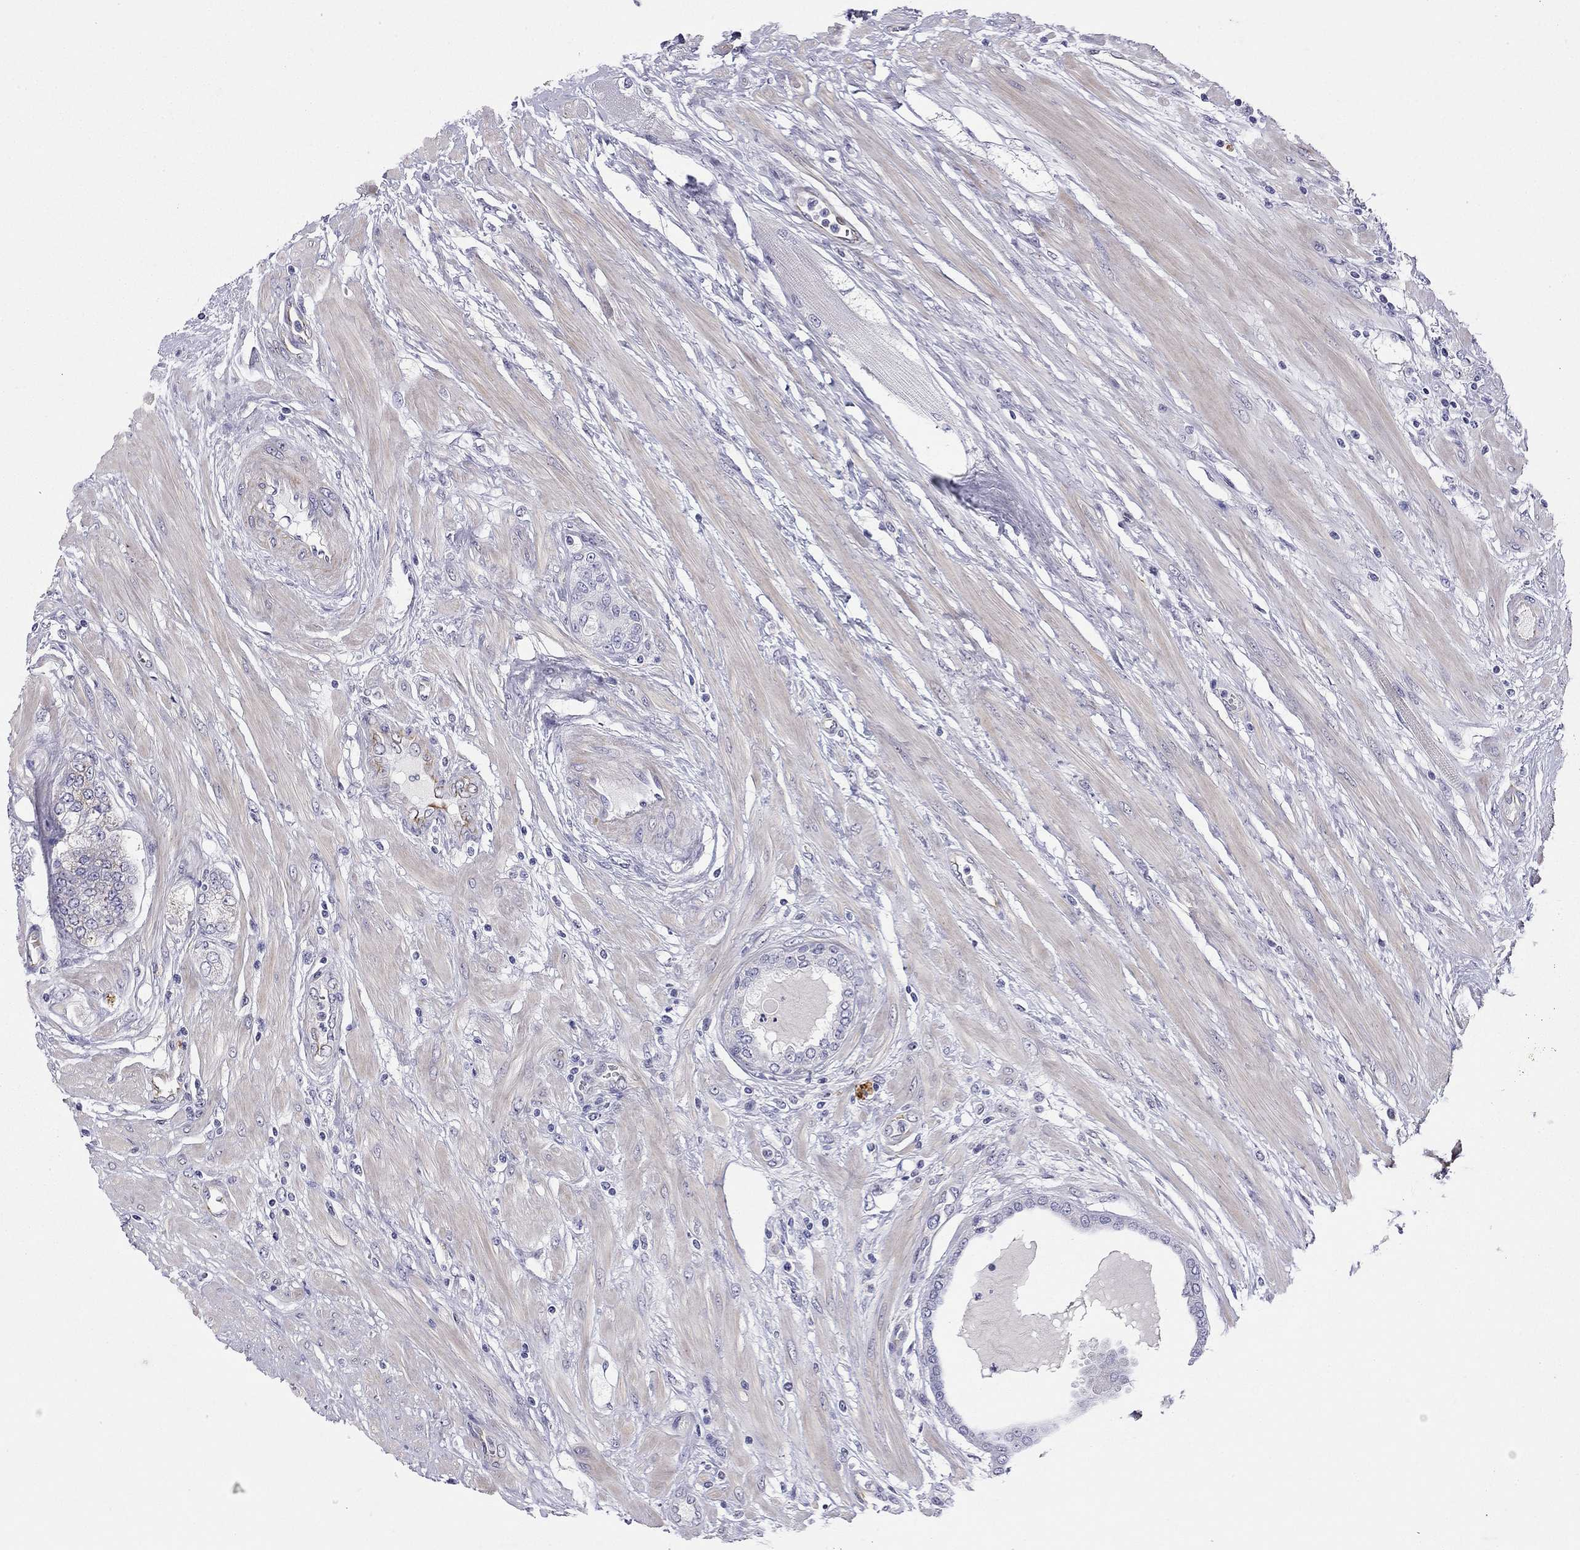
{"staining": {"intensity": "moderate", "quantity": "<25%", "location": "cytoplasmic/membranous"}, "tissue": "prostate cancer", "cell_type": "Tumor cells", "image_type": "cancer", "snomed": [{"axis": "morphology", "description": "Adenocarcinoma, Low grade"}, {"axis": "topography", "description": "Prostate"}], "caption": "Prostate cancer (adenocarcinoma (low-grade)) stained with DAB (3,3'-diaminobenzidine) immunohistochemistry (IHC) shows low levels of moderate cytoplasmic/membranous expression in about <25% of tumor cells.", "gene": "RTL1", "patient": {"sex": "male", "age": 55}}